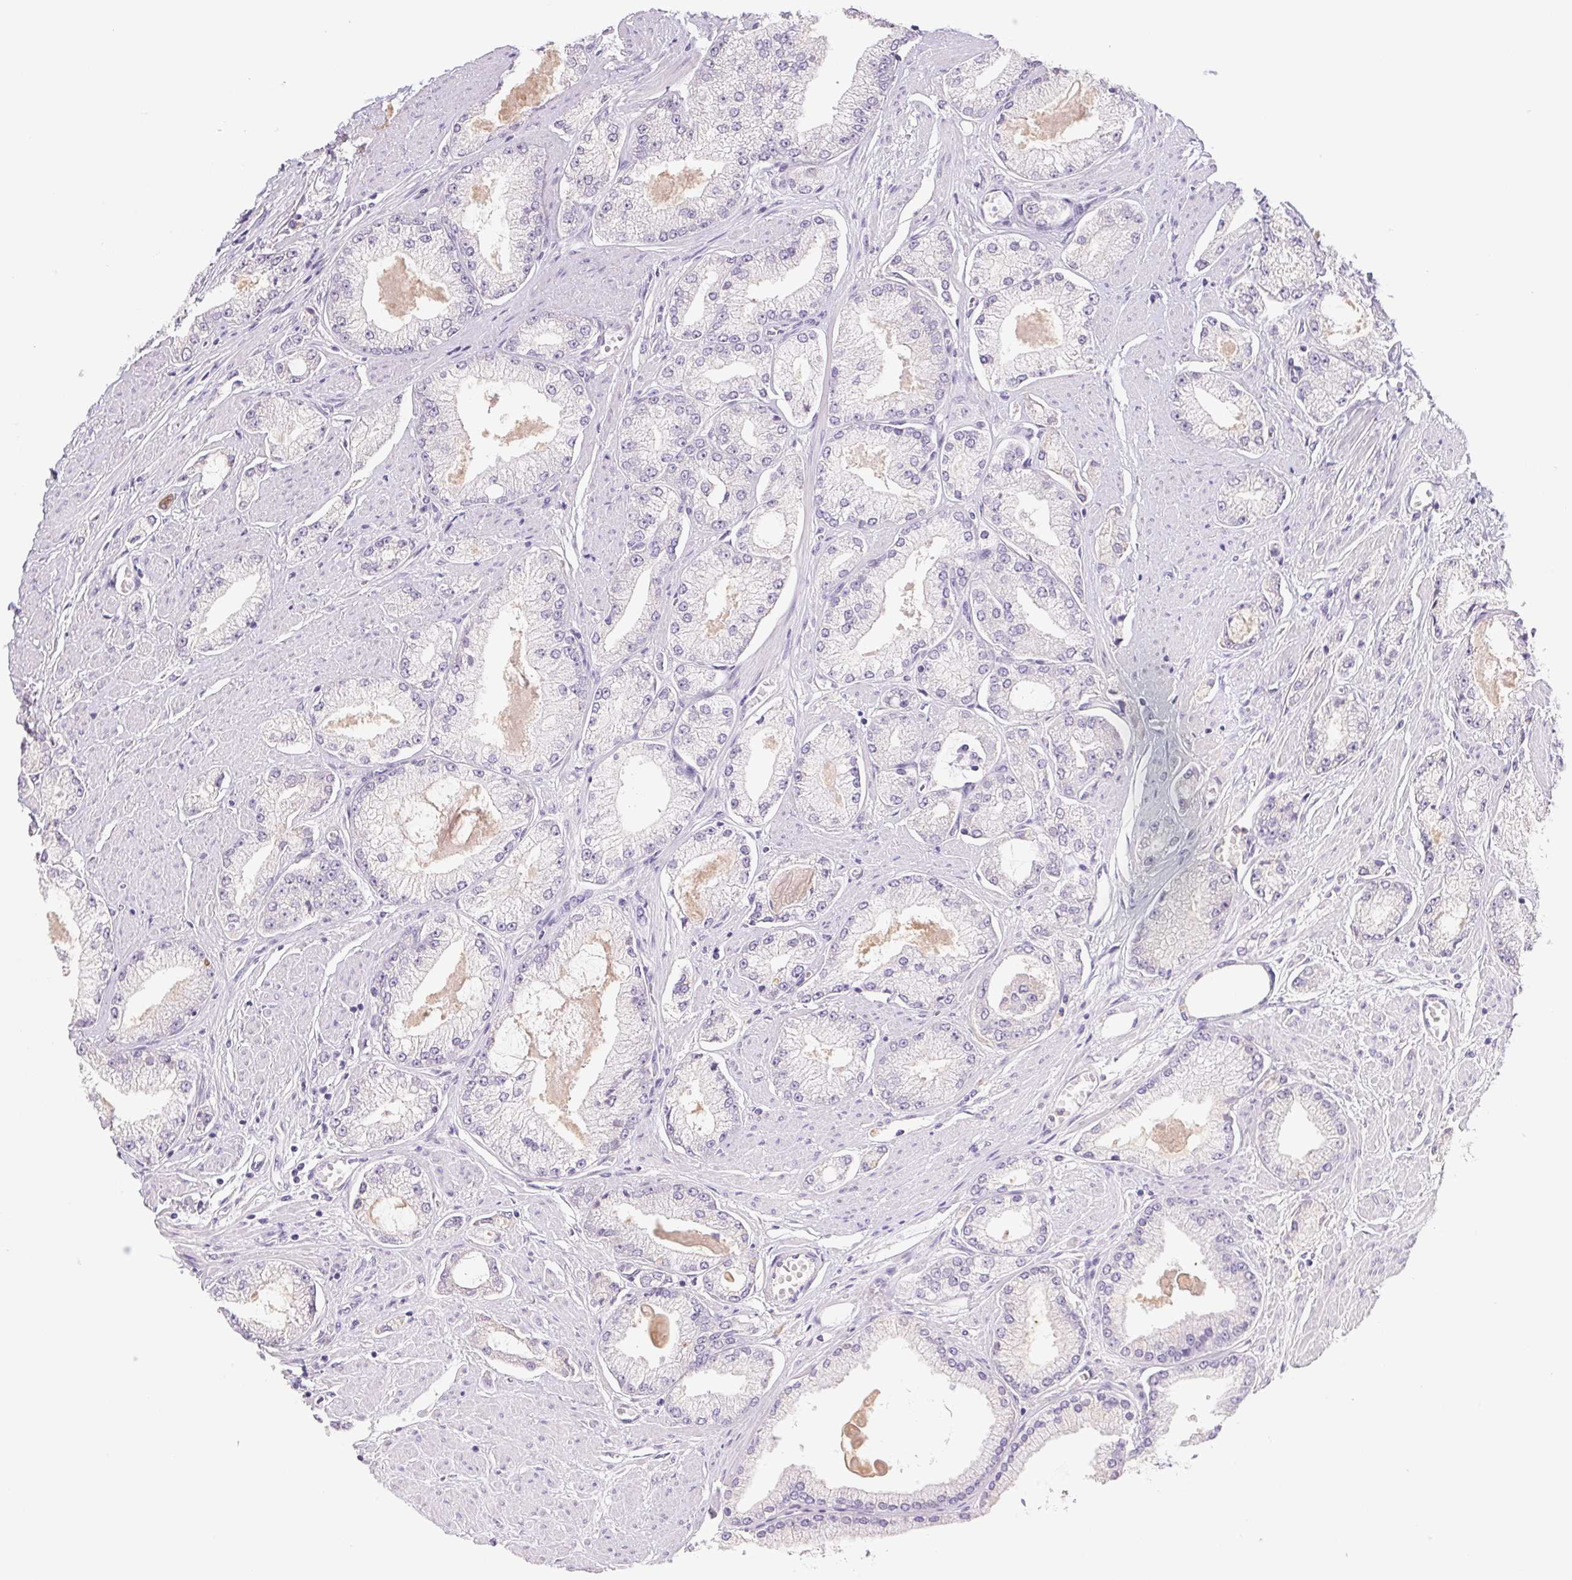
{"staining": {"intensity": "negative", "quantity": "none", "location": "none"}, "tissue": "prostate cancer", "cell_type": "Tumor cells", "image_type": "cancer", "snomed": [{"axis": "morphology", "description": "Adenocarcinoma, High grade"}, {"axis": "topography", "description": "Prostate"}], "caption": "Immunohistochemistry photomicrograph of human prostate cancer (adenocarcinoma (high-grade)) stained for a protein (brown), which displays no positivity in tumor cells.", "gene": "PNMA8B", "patient": {"sex": "male", "age": 68}}